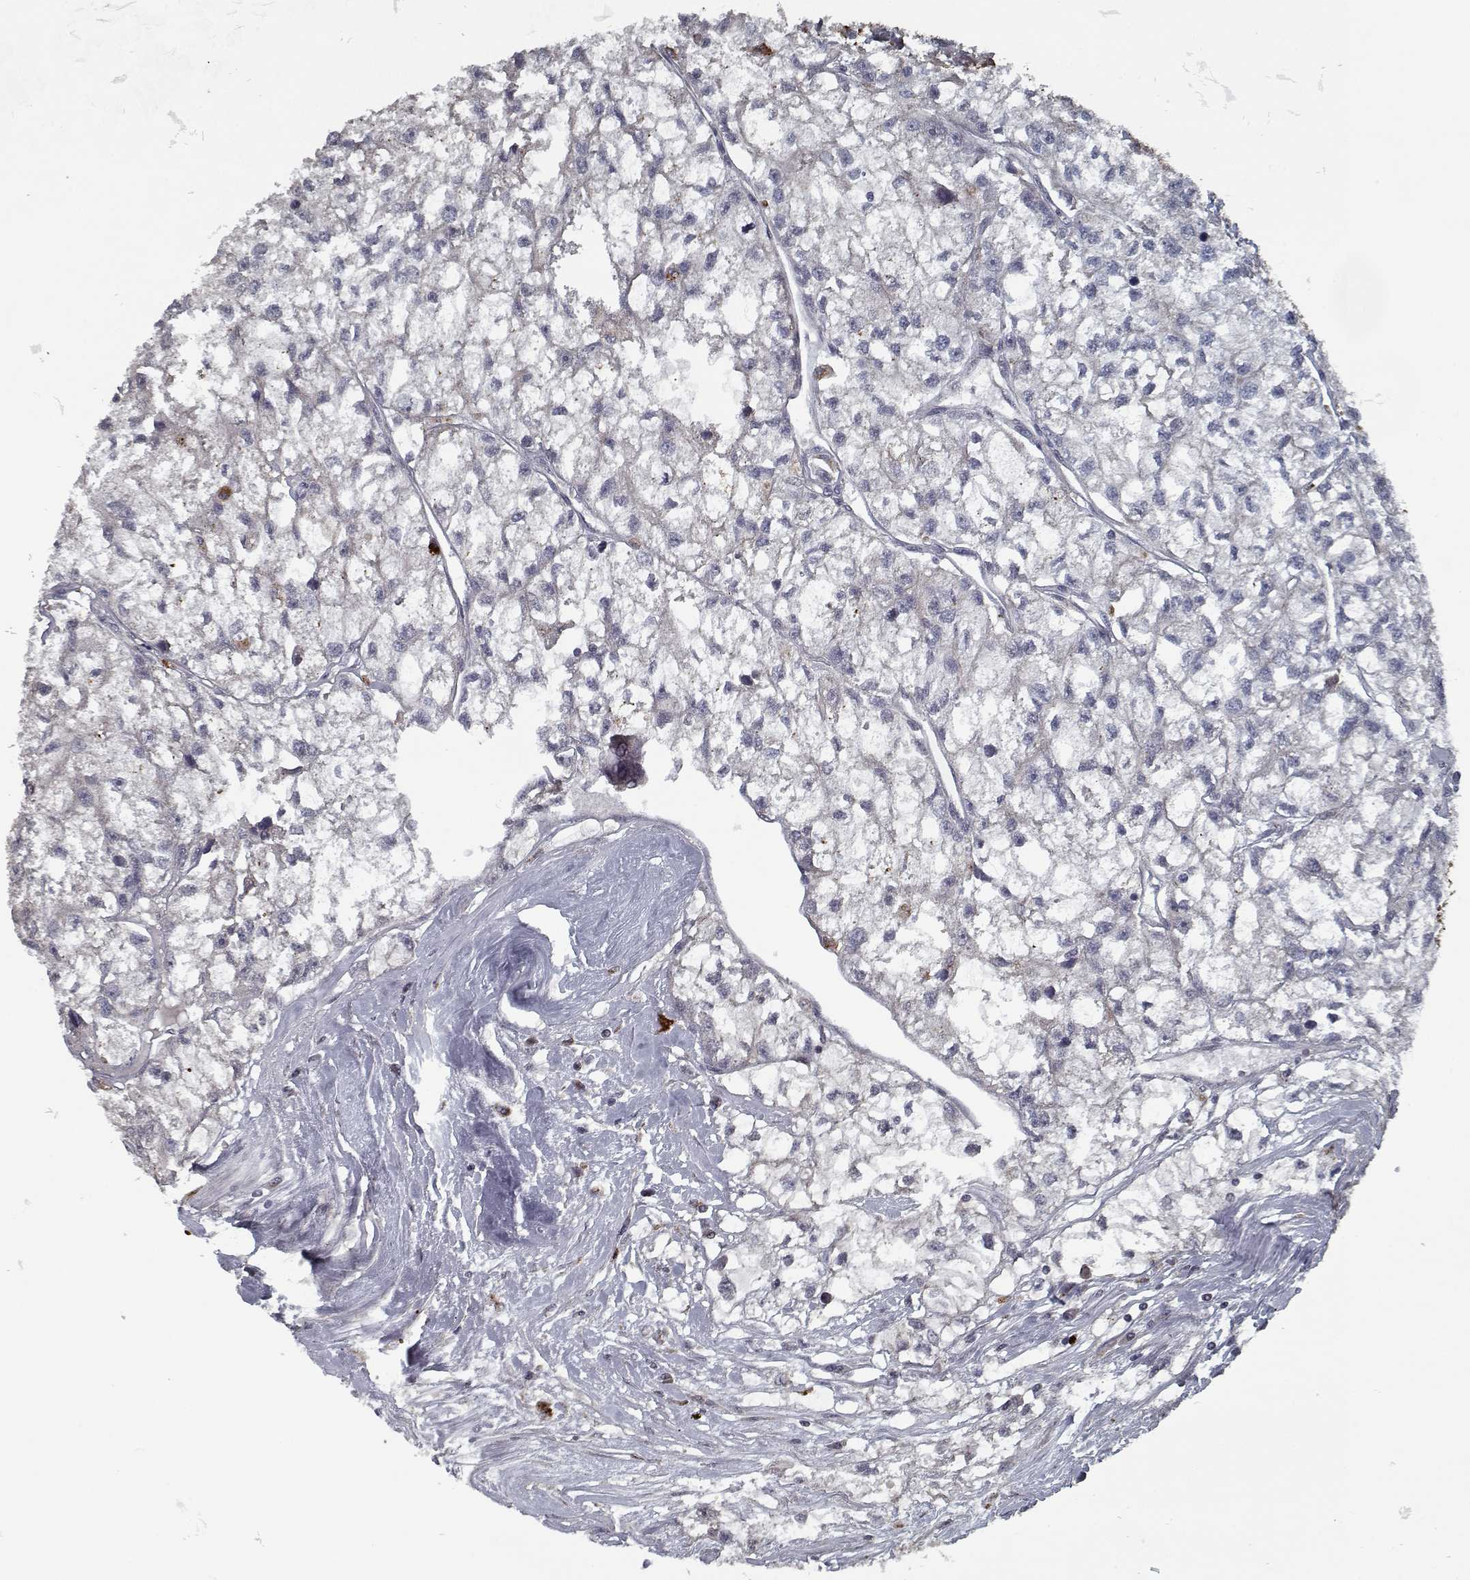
{"staining": {"intensity": "negative", "quantity": "none", "location": "none"}, "tissue": "renal cancer", "cell_type": "Tumor cells", "image_type": "cancer", "snomed": [{"axis": "morphology", "description": "Adenocarcinoma, NOS"}, {"axis": "topography", "description": "Kidney"}], "caption": "Immunohistochemistry (IHC) histopathology image of neoplastic tissue: human renal cancer stained with DAB (3,3'-diaminobenzidine) reveals no significant protein expression in tumor cells.", "gene": "NLK", "patient": {"sex": "male", "age": 56}}